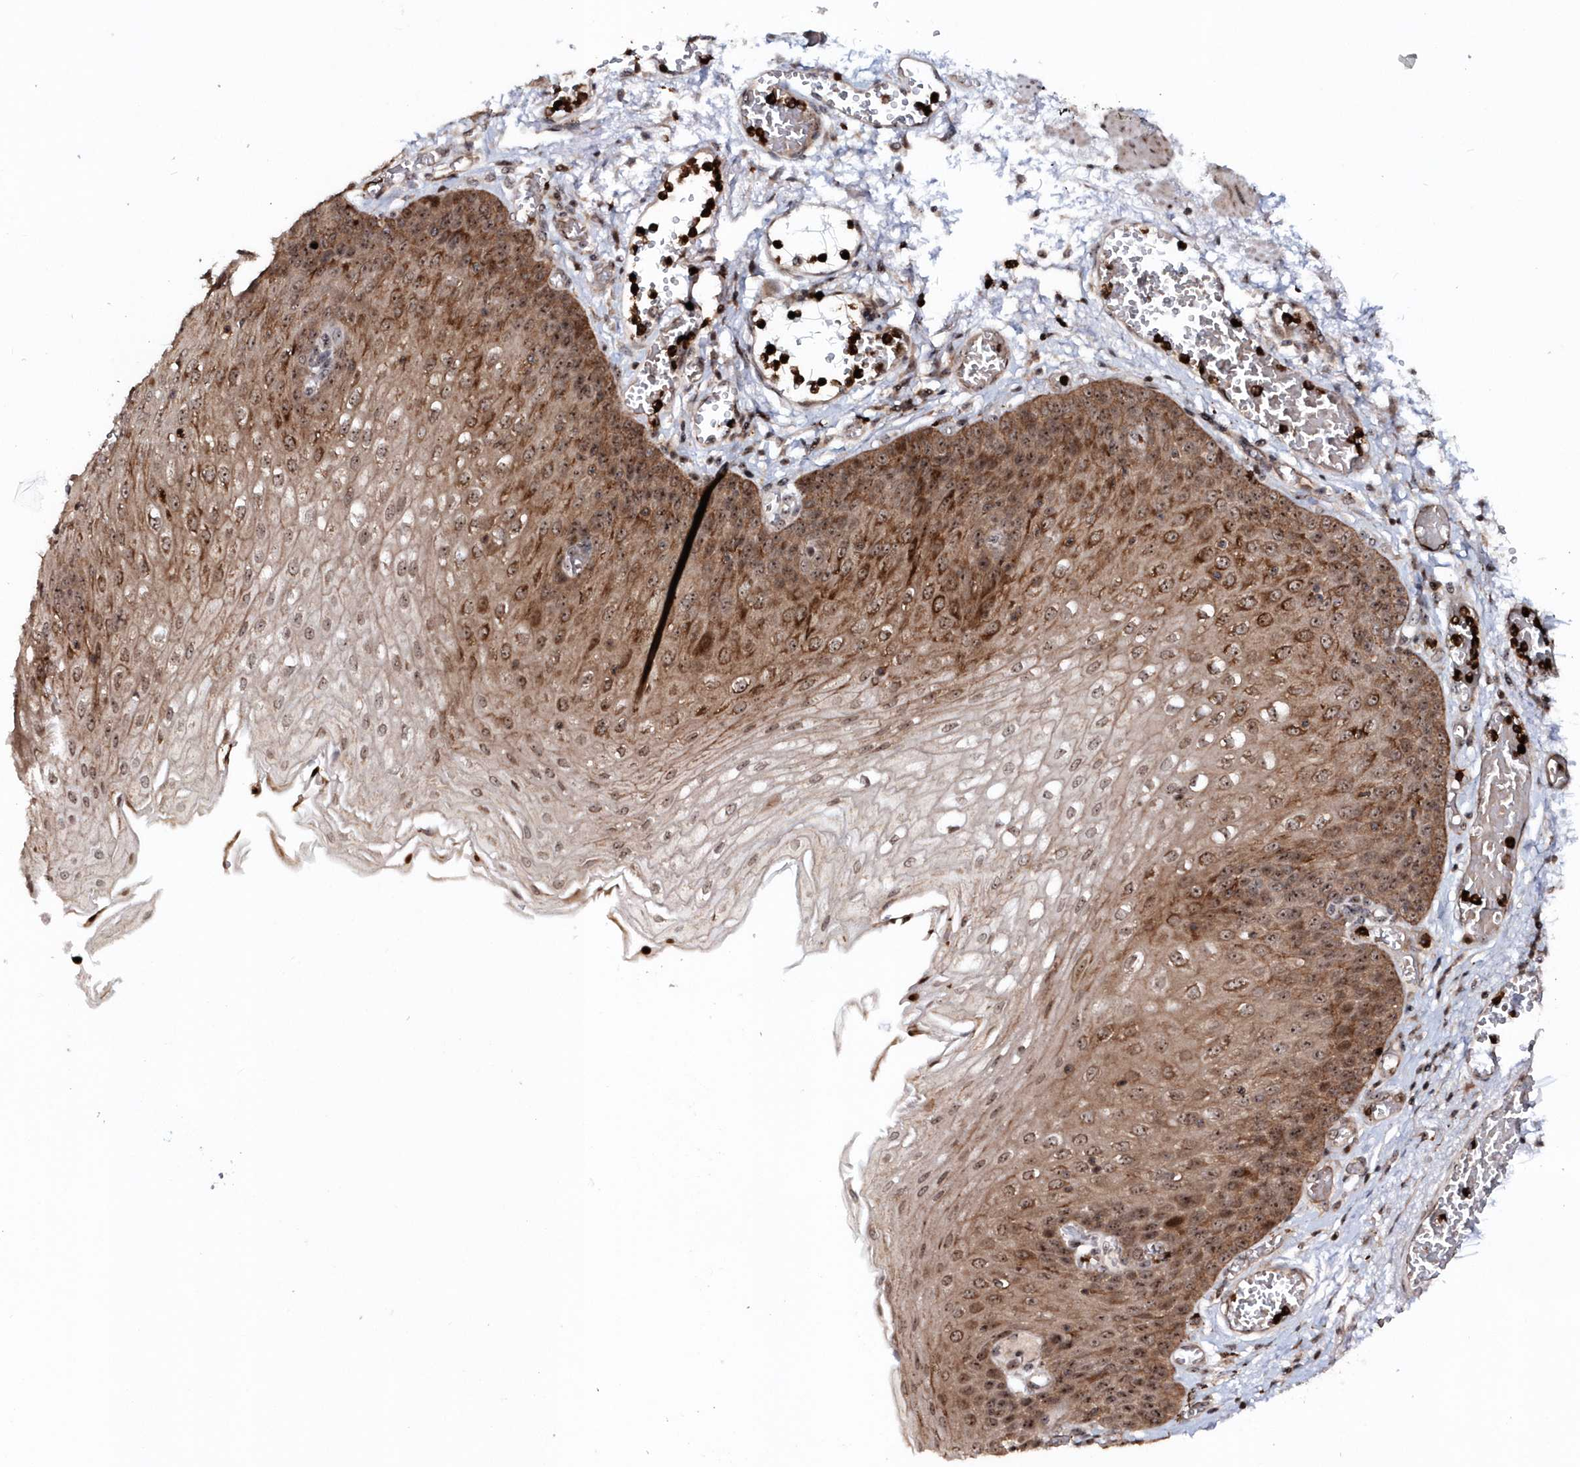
{"staining": {"intensity": "strong", "quantity": "25%-75%", "location": "cytoplasmic/membranous,nuclear"}, "tissue": "esophagus", "cell_type": "Squamous epithelial cells", "image_type": "normal", "snomed": [{"axis": "morphology", "description": "Normal tissue, NOS"}, {"axis": "topography", "description": "Esophagus"}], "caption": "The histopathology image reveals immunohistochemical staining of unremarkable esophagus. There is strong cytoplasmic/membranous,nuclear expression is present in about 25%-75% of squamous epithelial cells.", "gene": "SOWAHB", "patient": {"sex": "male", "age": 81}}